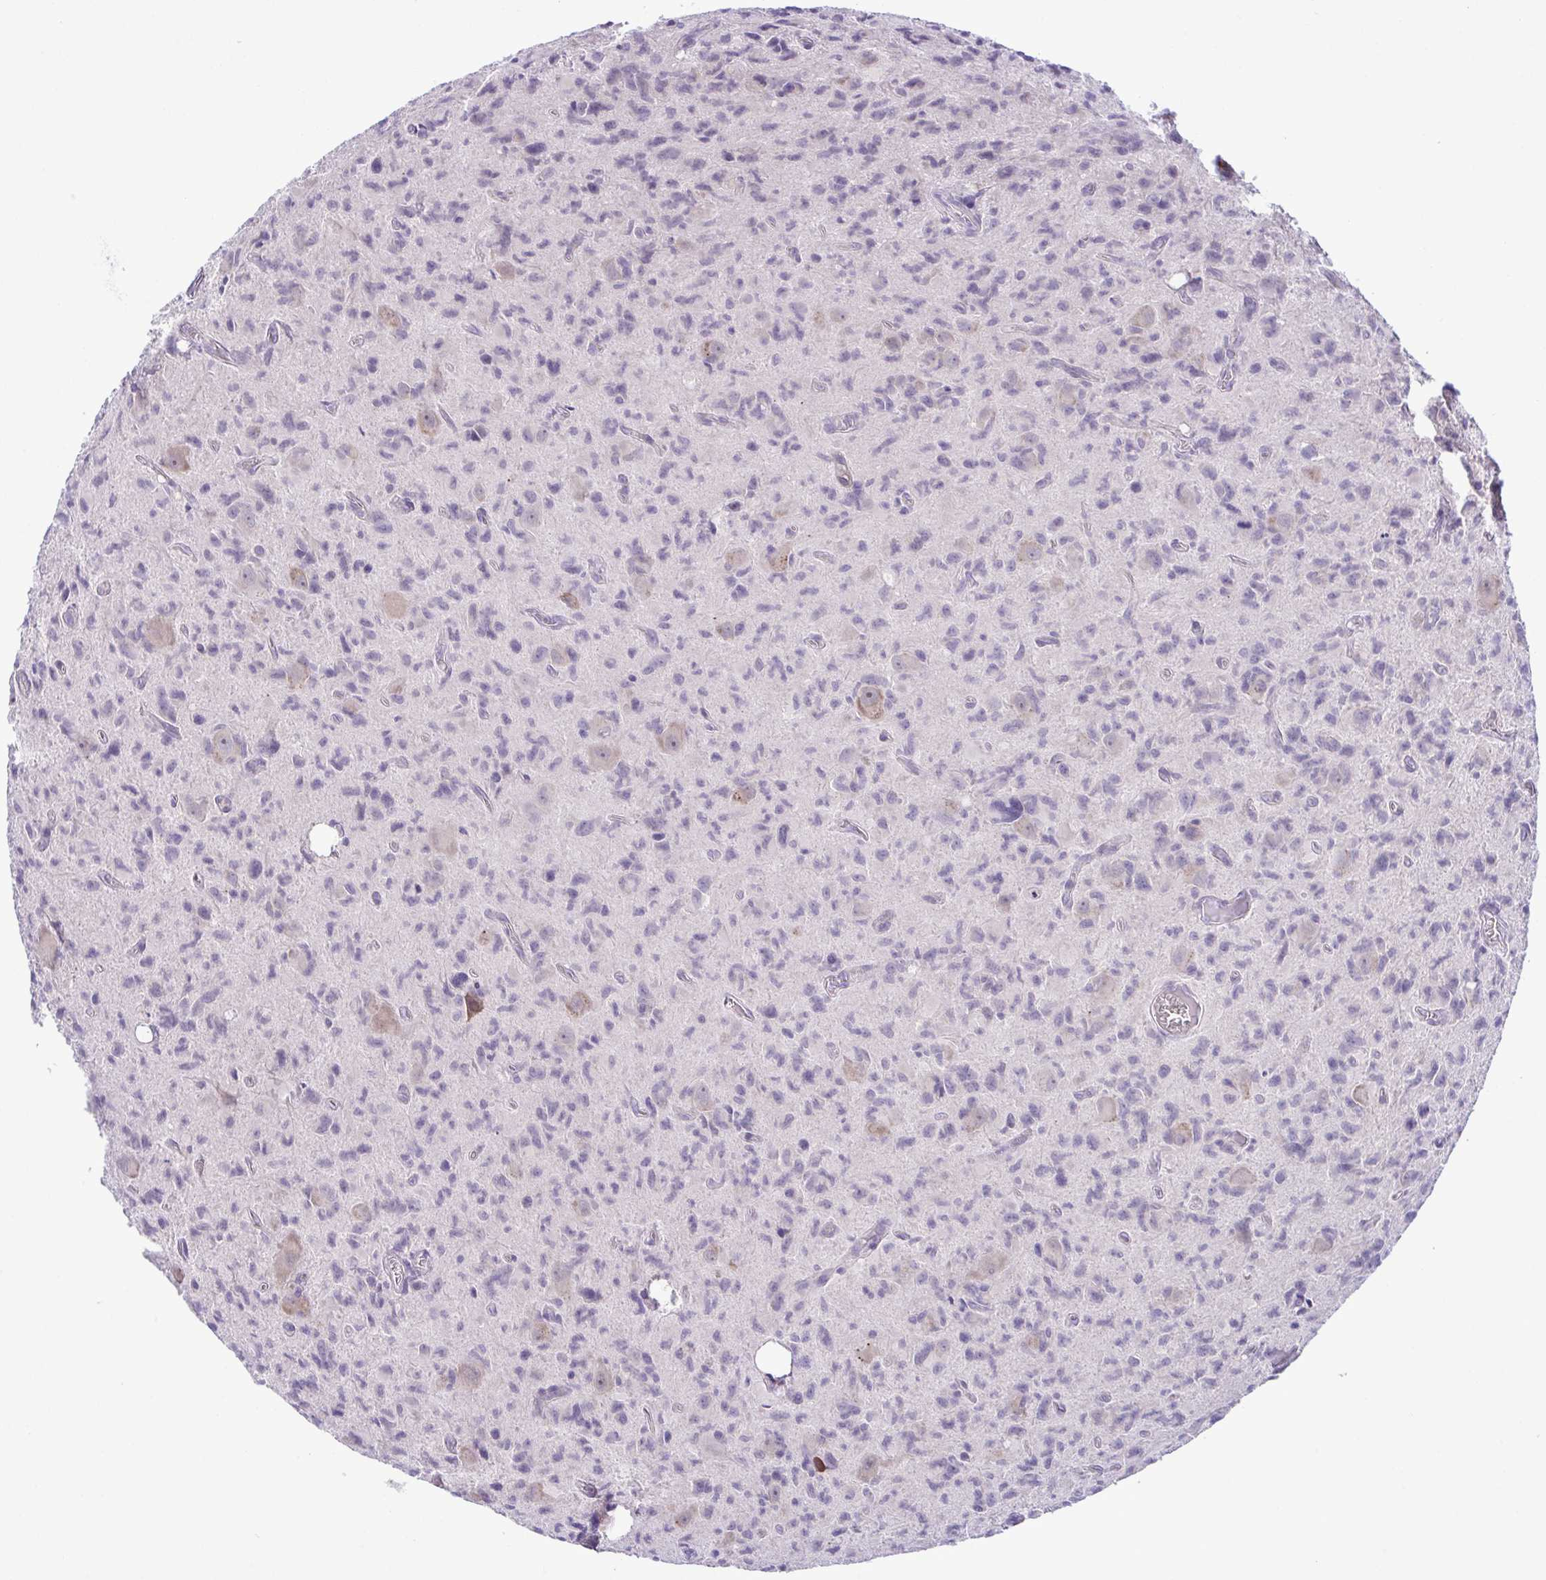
{"staining": {"intensity": "negative", "quantity": "none", "location": "none"}, "tissue": "glioma", "cell_type": "Tumor cells", "image_type": "cancer", "snomed": [{"axis": "morphology", "description": "Glioma, malignant, High grade"}, {"axis": "topography", "description": "Brain"}], "caption": "A photomicrograph of glioma stained for a protein shows no brown staining in tumor cells.", "gene": "SYNPO2L", "patient": {"sex": "male", "age": 76}}